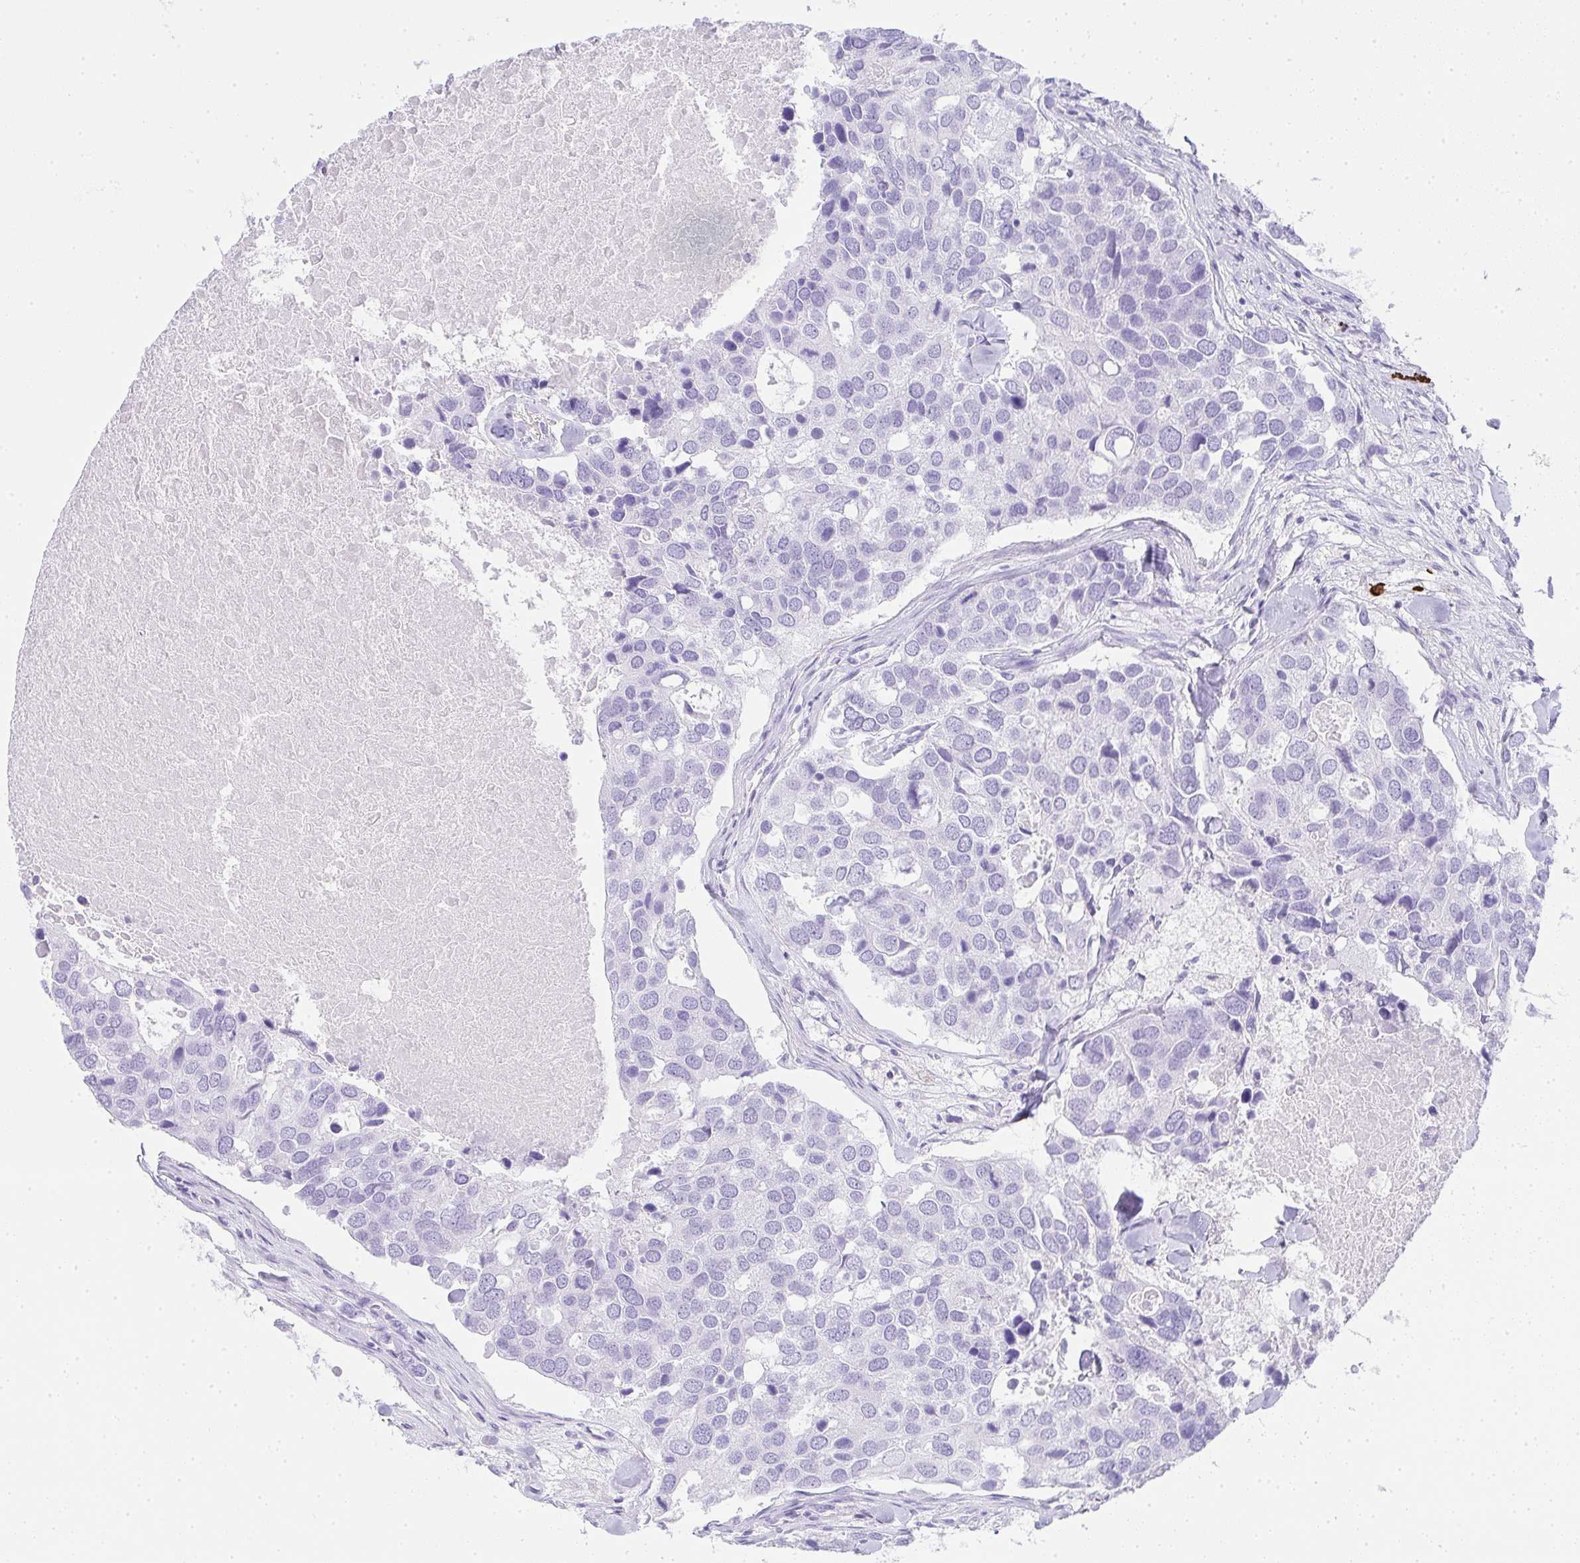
{"staining": {"intensity": "negative", "quantity": "none", "location": "none"}, "tissue": "breast cancer", "cell_type": "Tumor cells", "image_type": "cancer", "snomed": [{"axis": "morphology", "description": "Duct carcinoma"}, {"axis": "topography", "description": "Breast"}], "caption": "An immunohistochemistry photomicrograph of breast cancer is shown. There is no staining in tumor cells of breast cancer.", "gene": "CDADC1", "patient": {"sex": "female", "age": 83}}